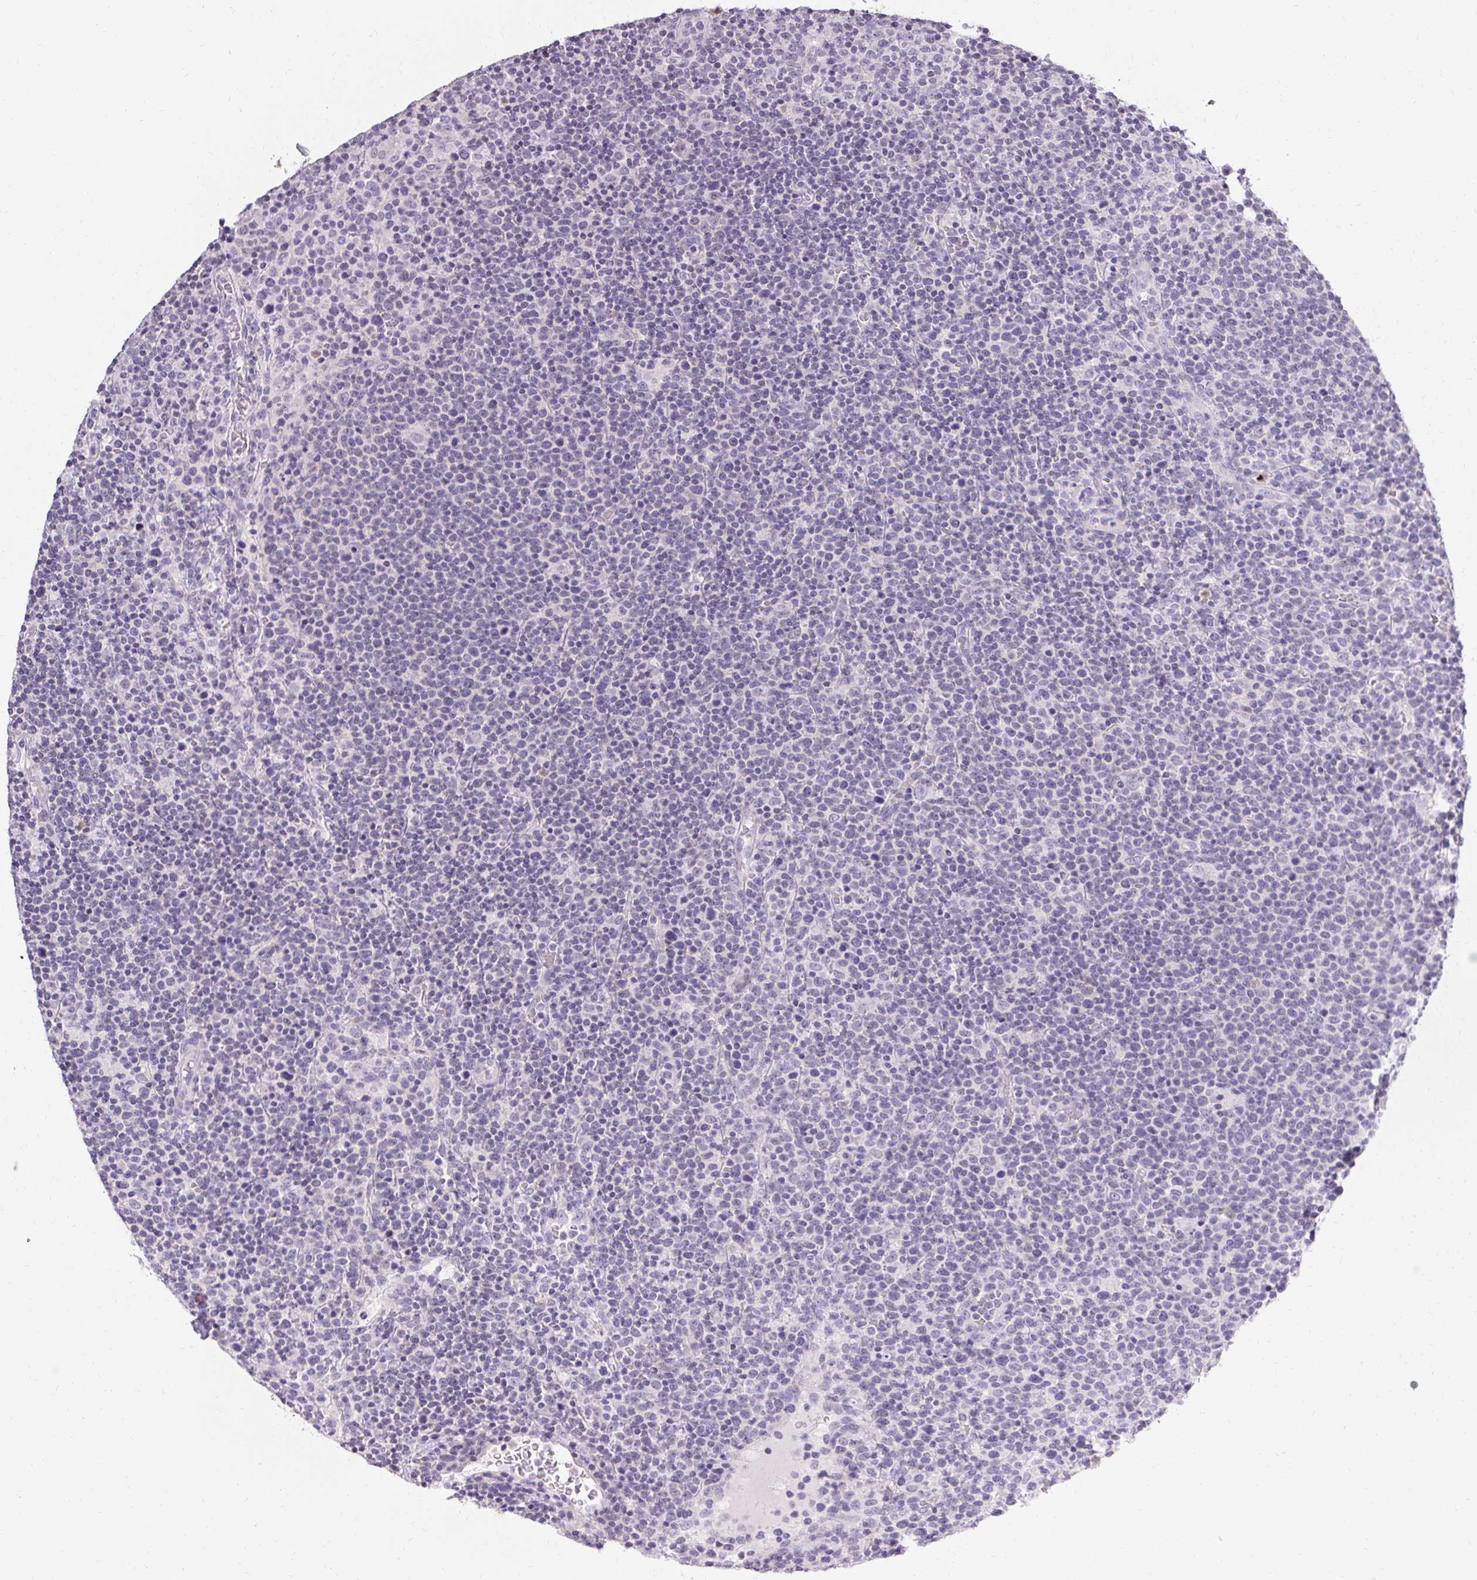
{"staining": {"intensity": "negative", "quantity": "none", "location": "none"}, "tissue": "lymphoma", "cell_type": "Tumor cells", "image_type": "cancer", "snomed": [{"axis": "morphology", "description": "Malignant lymphoma, non-Hodgkin's type, High grade"}, {"axis": "topography", "description": "Lymph node"}], "caption": "Lymphoma stained for a protein using immunohistochemistry exhibits no staining tumor cells.", "gene": "PMEL", "patient": {"sex": "male", "age": 61}}